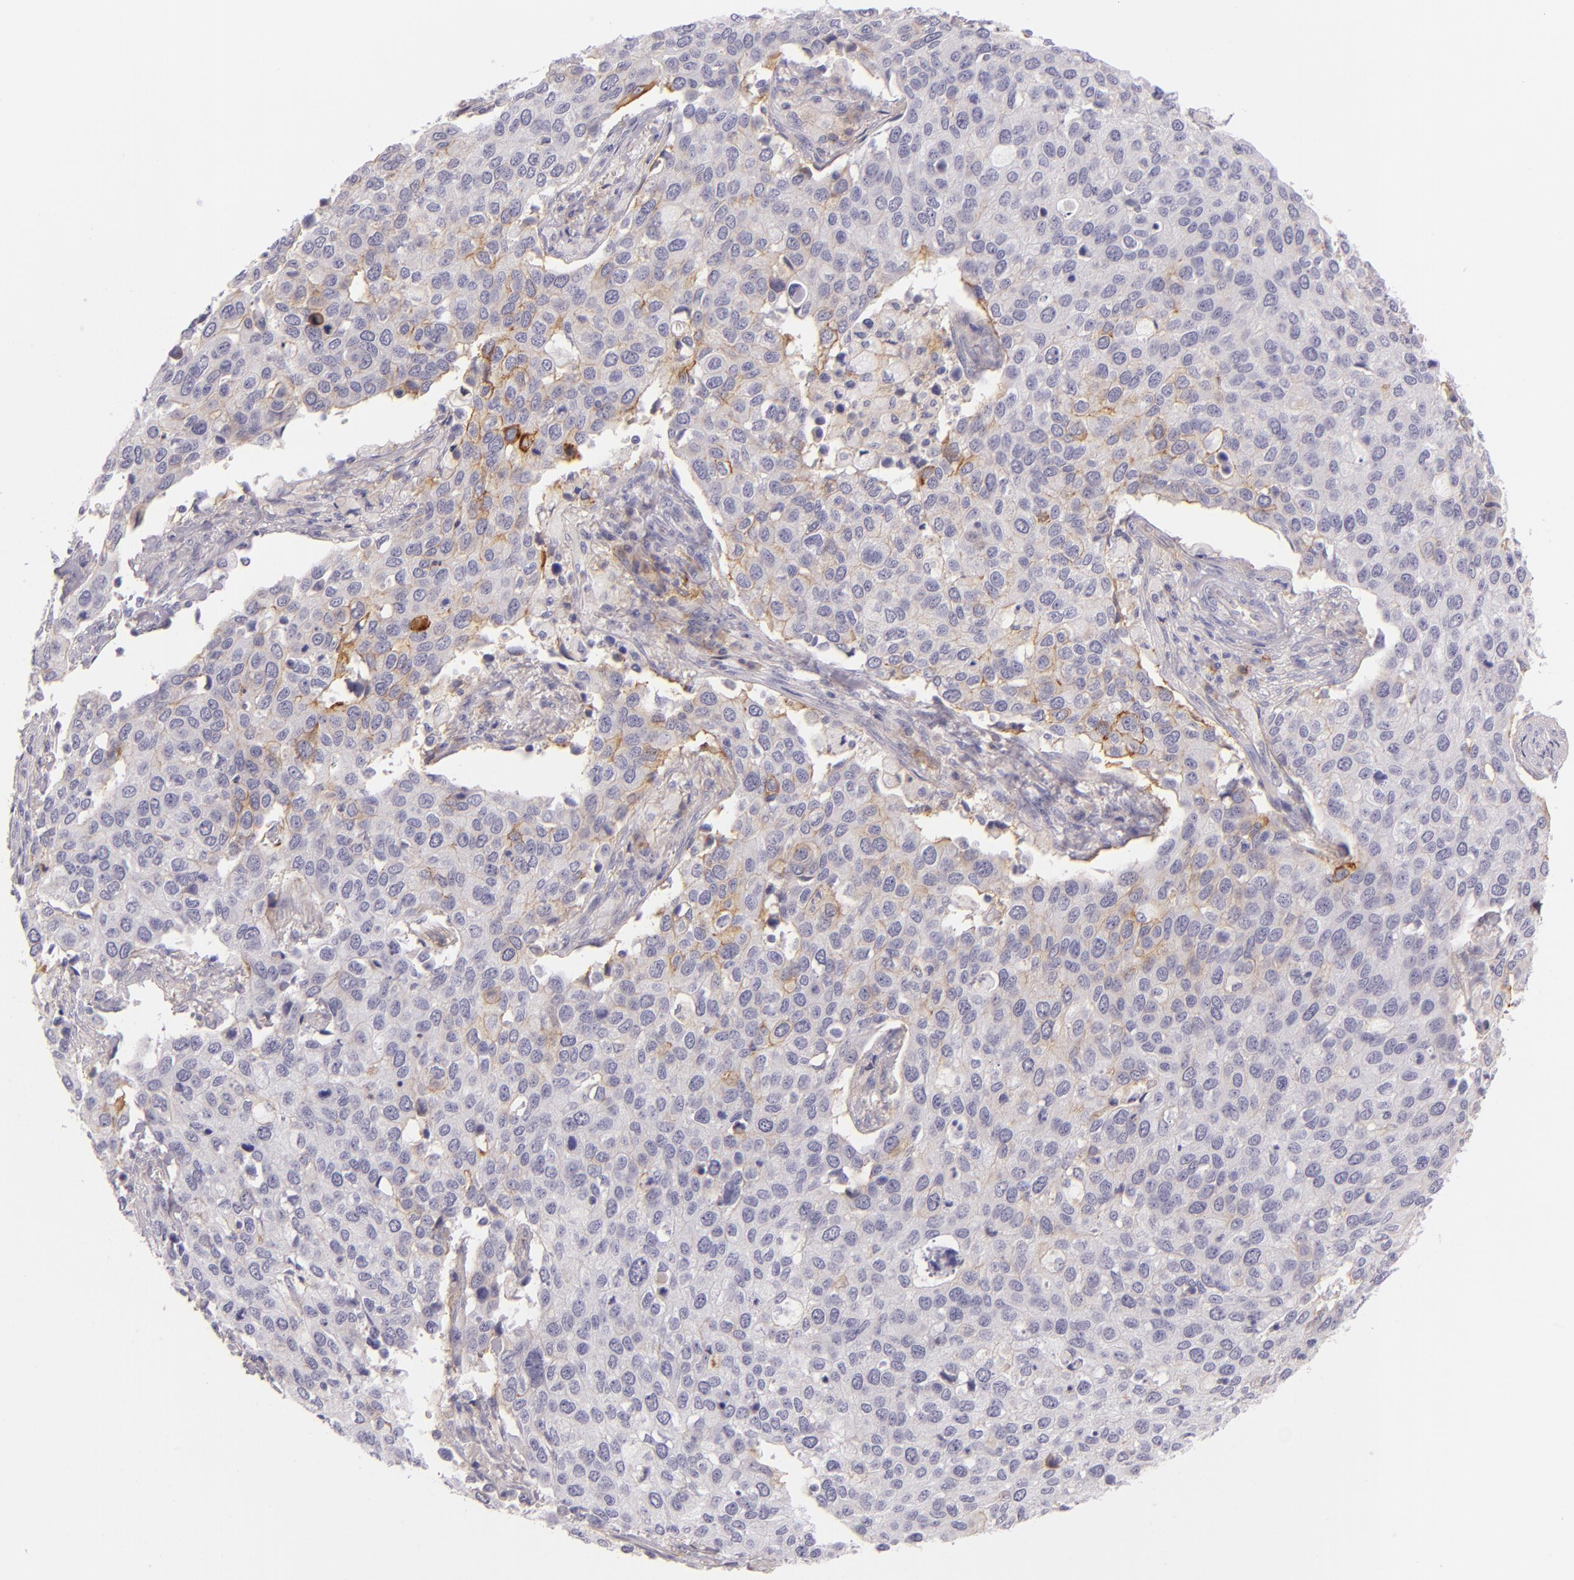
{"staining": {"intensity": "moderate", "quantity": "<25%", "location": "cytoplasmic/membranous"}, "tissue": "cervical cancer", "cell_type": "Tumor cells", "image_type": "cancer", "snomed": [{"axis": "morphology", "description": "Squamous cell carcinoma, NOS"}, {"axis": "topography", "description": "Cervix"}], "caption": "Cervical squamous cell carcinoma was stained to show a protein in brown. There is low levels of moderate cytoplasmic/membranous expression in approximately <25% of tumor cells.", "gene": "ICAM1", "patient": {"sex": "female", "age": 54}}